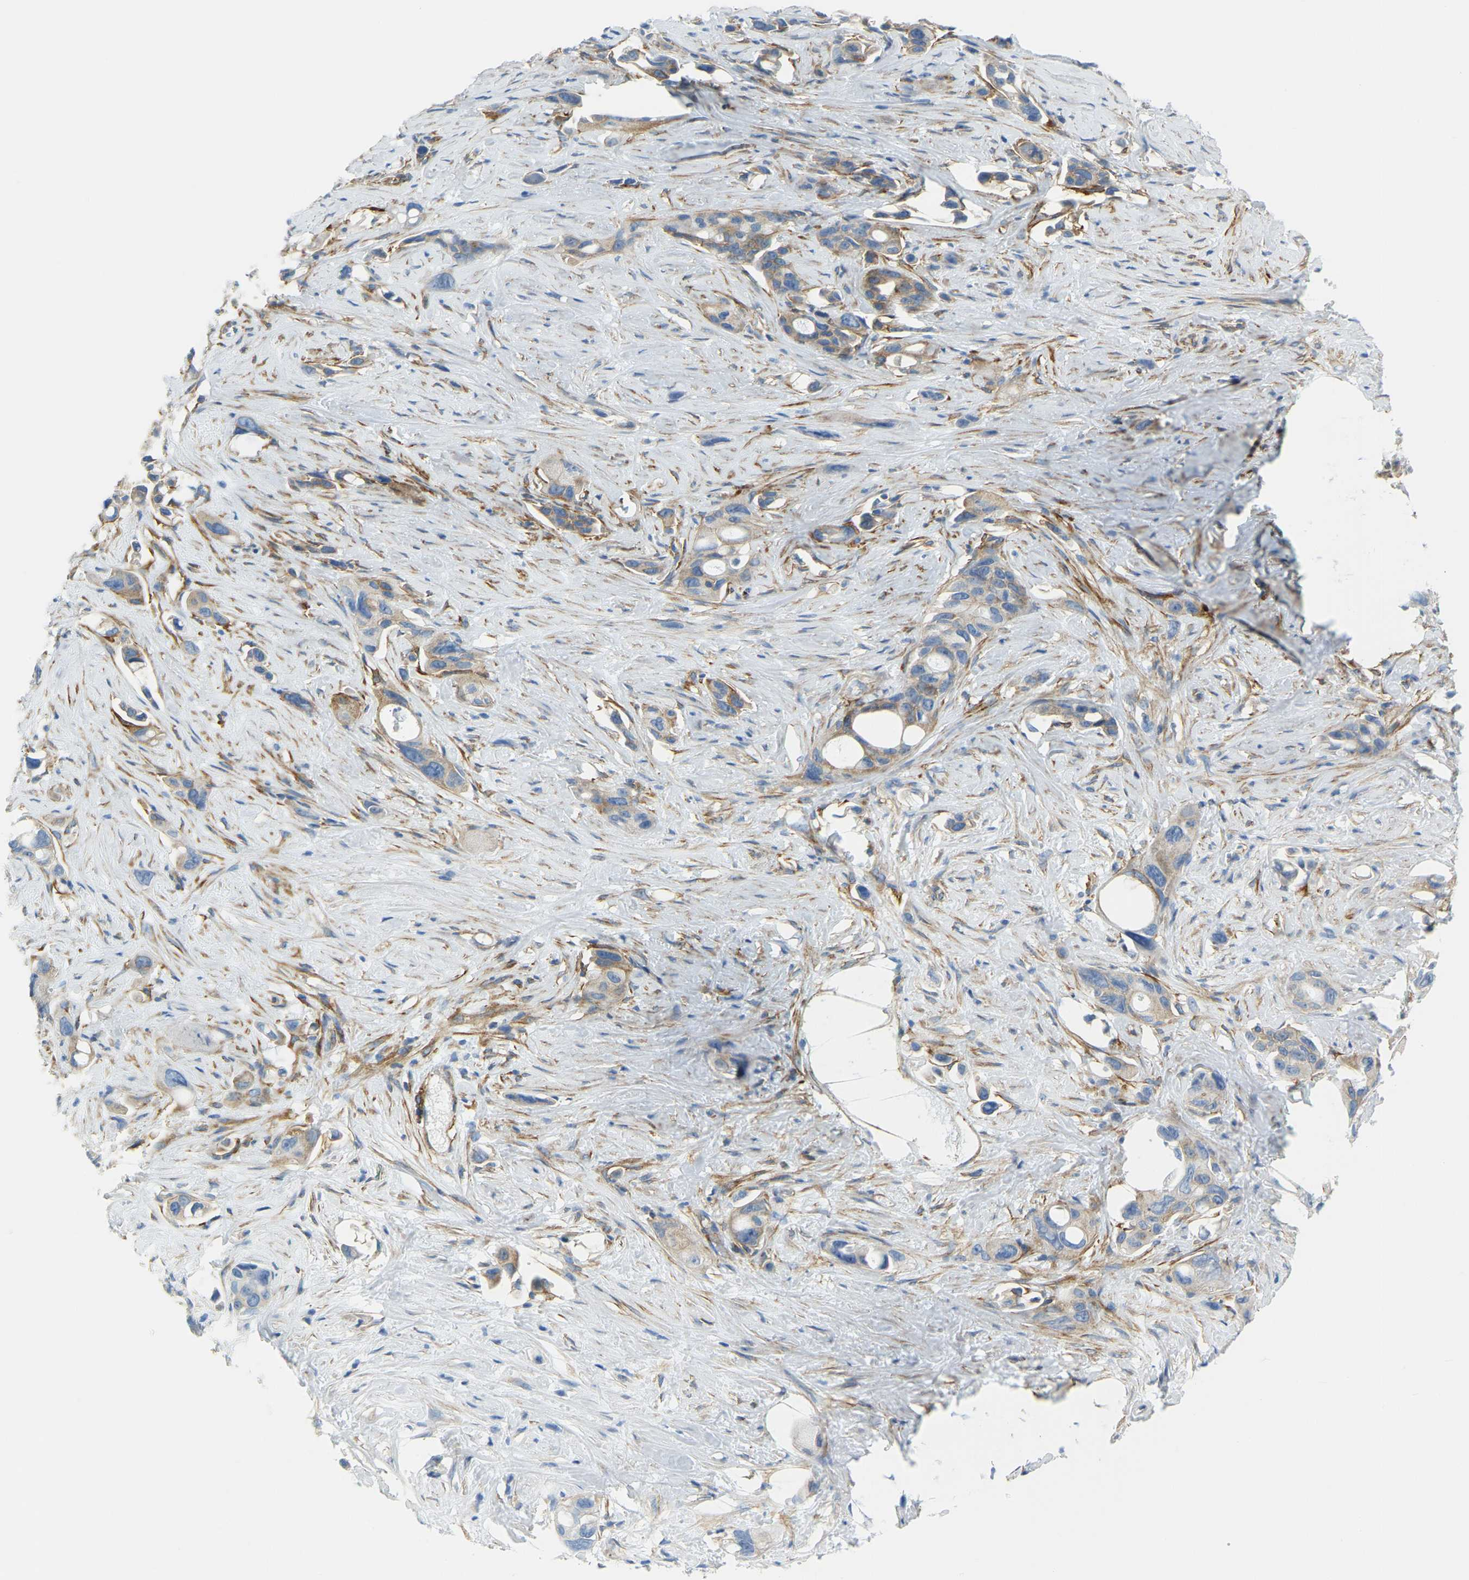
{"staining": {"intensity": "weak", "quantity": "<25%", "location": "cytoplasmic/membranous"}, "tissue": "pancreatic cancer", "cell_type": "Tumor cells", "image_type": "cancer", "snomed": [{"axis": "morphology", "description": "Adenocarcinoma, NOS"}, {"axis": "topography", "description": "Pancreas"}], "caption": "IHC histopathology image of neoplastic tissue: pancreatic adenocarcinoma stained with DAB (3,3'-diaminobenzidine) displays no significant protein expression in tumor cells.", "gene": "MYL3", "patient": {"sex": "male", "age": 53}}